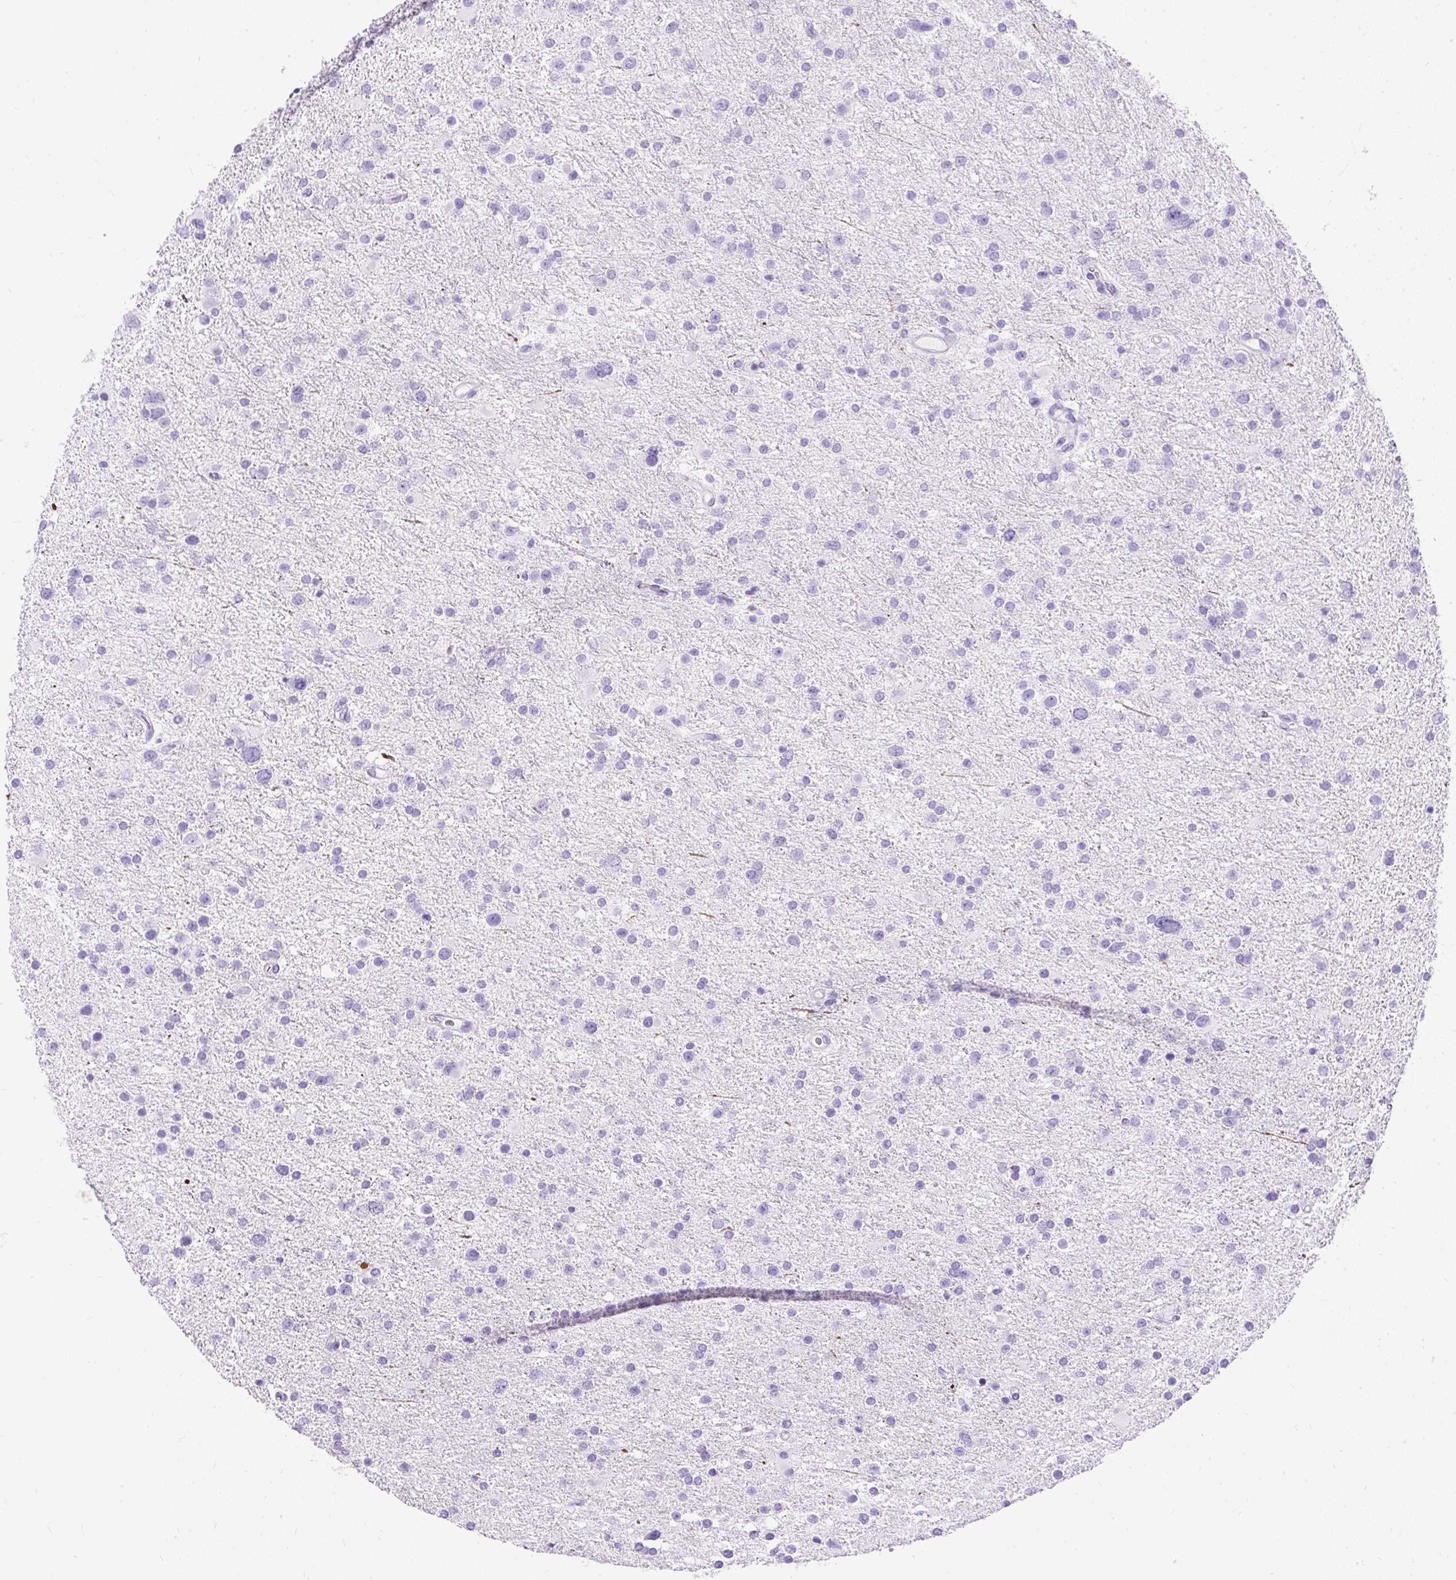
{"staining": {"intensity": "negative", "quantity": "none", "location": "none"}, "tissue": "glioma", "cell_type": "Tumor cells", "image_type": "cancer", "snomed": [{"axis": "morphology", "description": "Glioma, malignant, Low grade"}, {"axis": "topography", "description": "Brain"}], "caption": "Immunohistochemistry image of human glioma stained for a protein (brown), which displays no positivity in tumor cells. The staining was performed using DAB to visualize the protein expression in brown, while the nuclei were stained in blue with hematoxylin (Magnification: 20x).", "gene": "PVALB", "patient": {"sex": "female", "age": 32}}